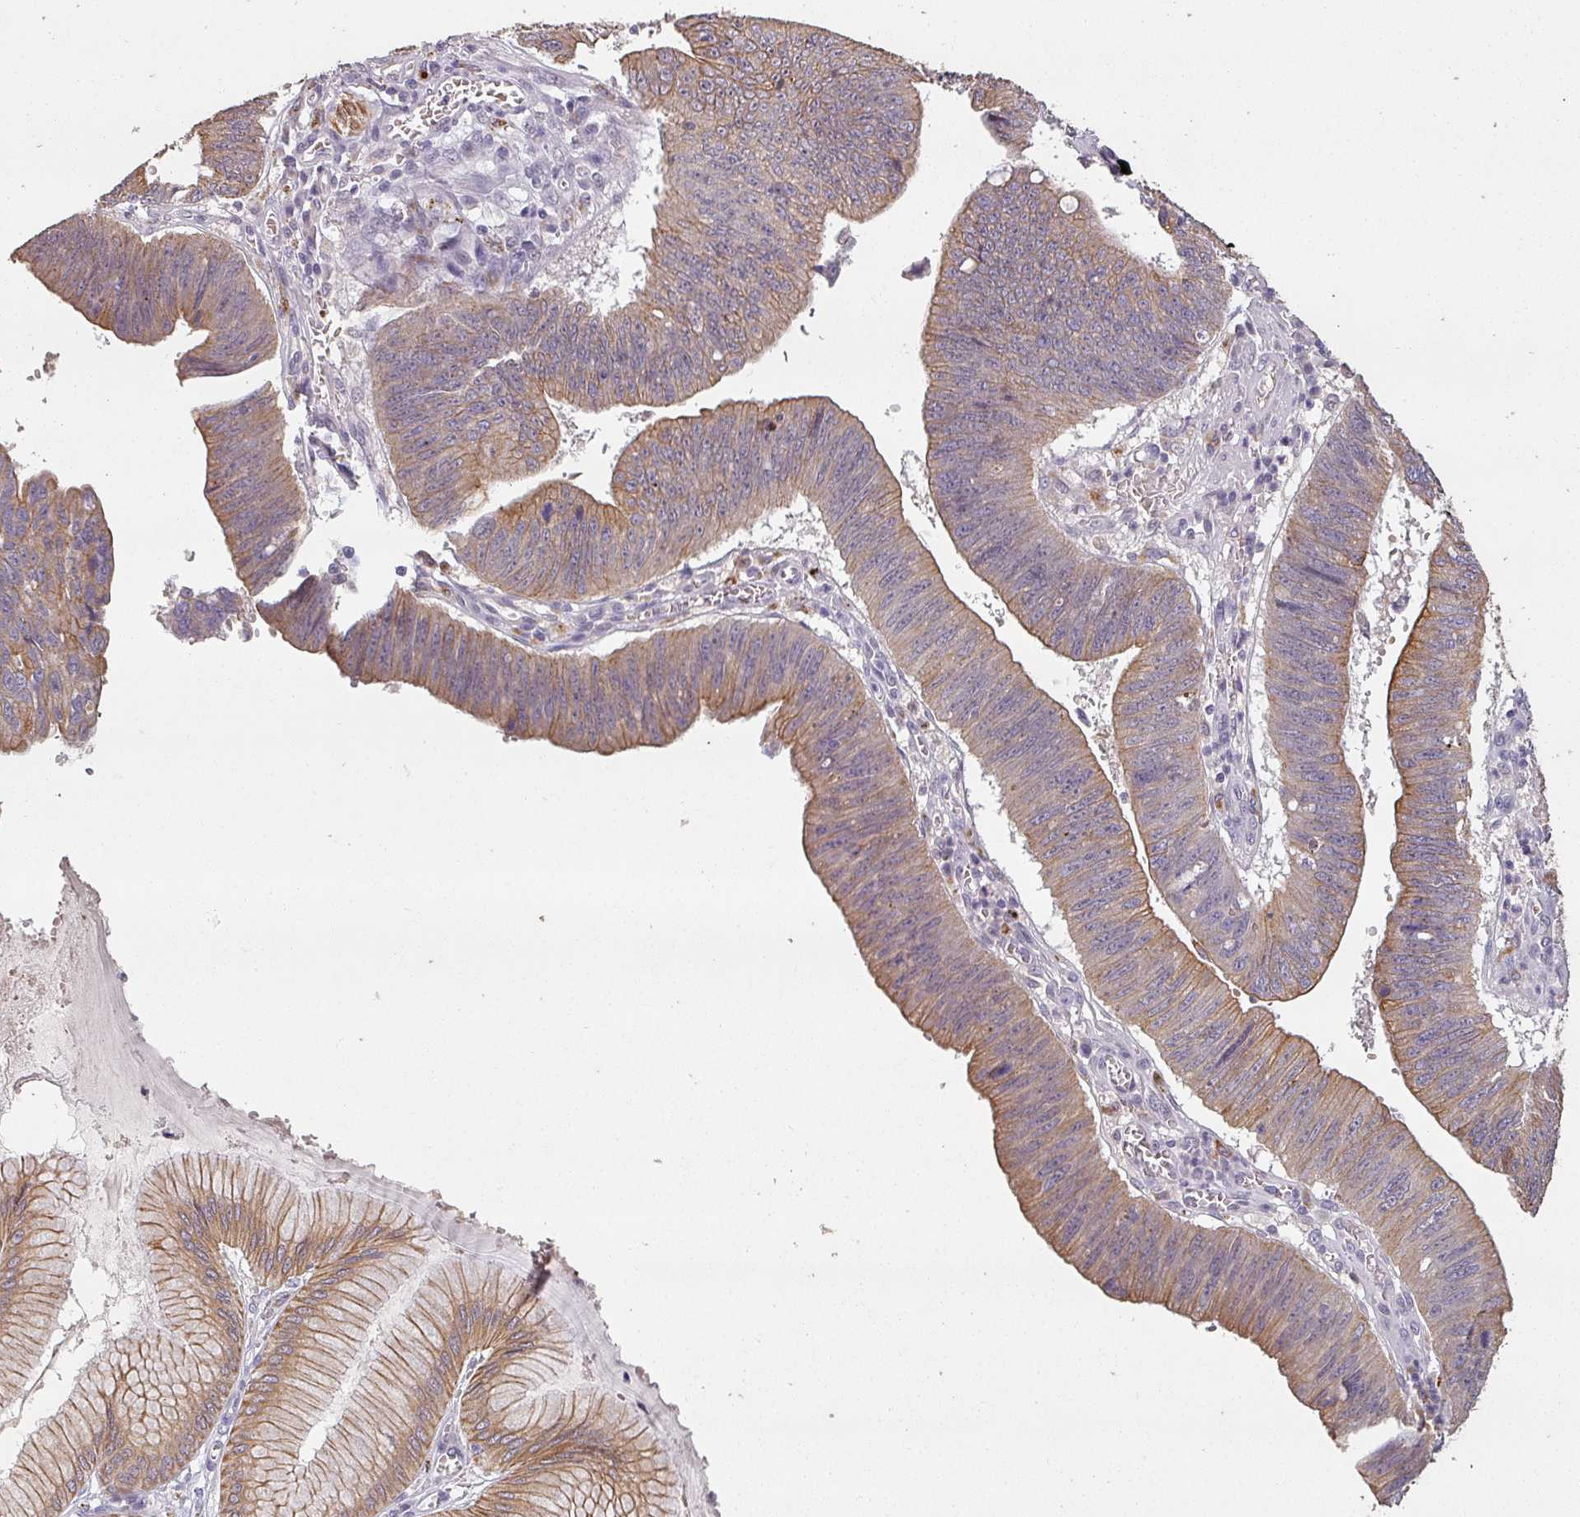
{"staining": {"intensity": "moderate", "quantity": "25%-75%", "location": "cytoplasmic/membranous"}, "tissue": "stomach cancer", "cell_type": "Tumor cells", "image_type": "cancer", "snomed": [{"axis": "morphology", "description": "Adenocarcinoma, NOS"}, {"axis": "topography", "description": "Stomach"}], "caption": "Moderate cytoplasmic/membranous protein expression is seen in approximately 25%-75% of tumor cells in stomach cancer (adenocarcinoma). (IHC, brightfield microscopy, high magnification).", "gene": "LYPLA1", "patient": {"sex": "male", "age": 59}}